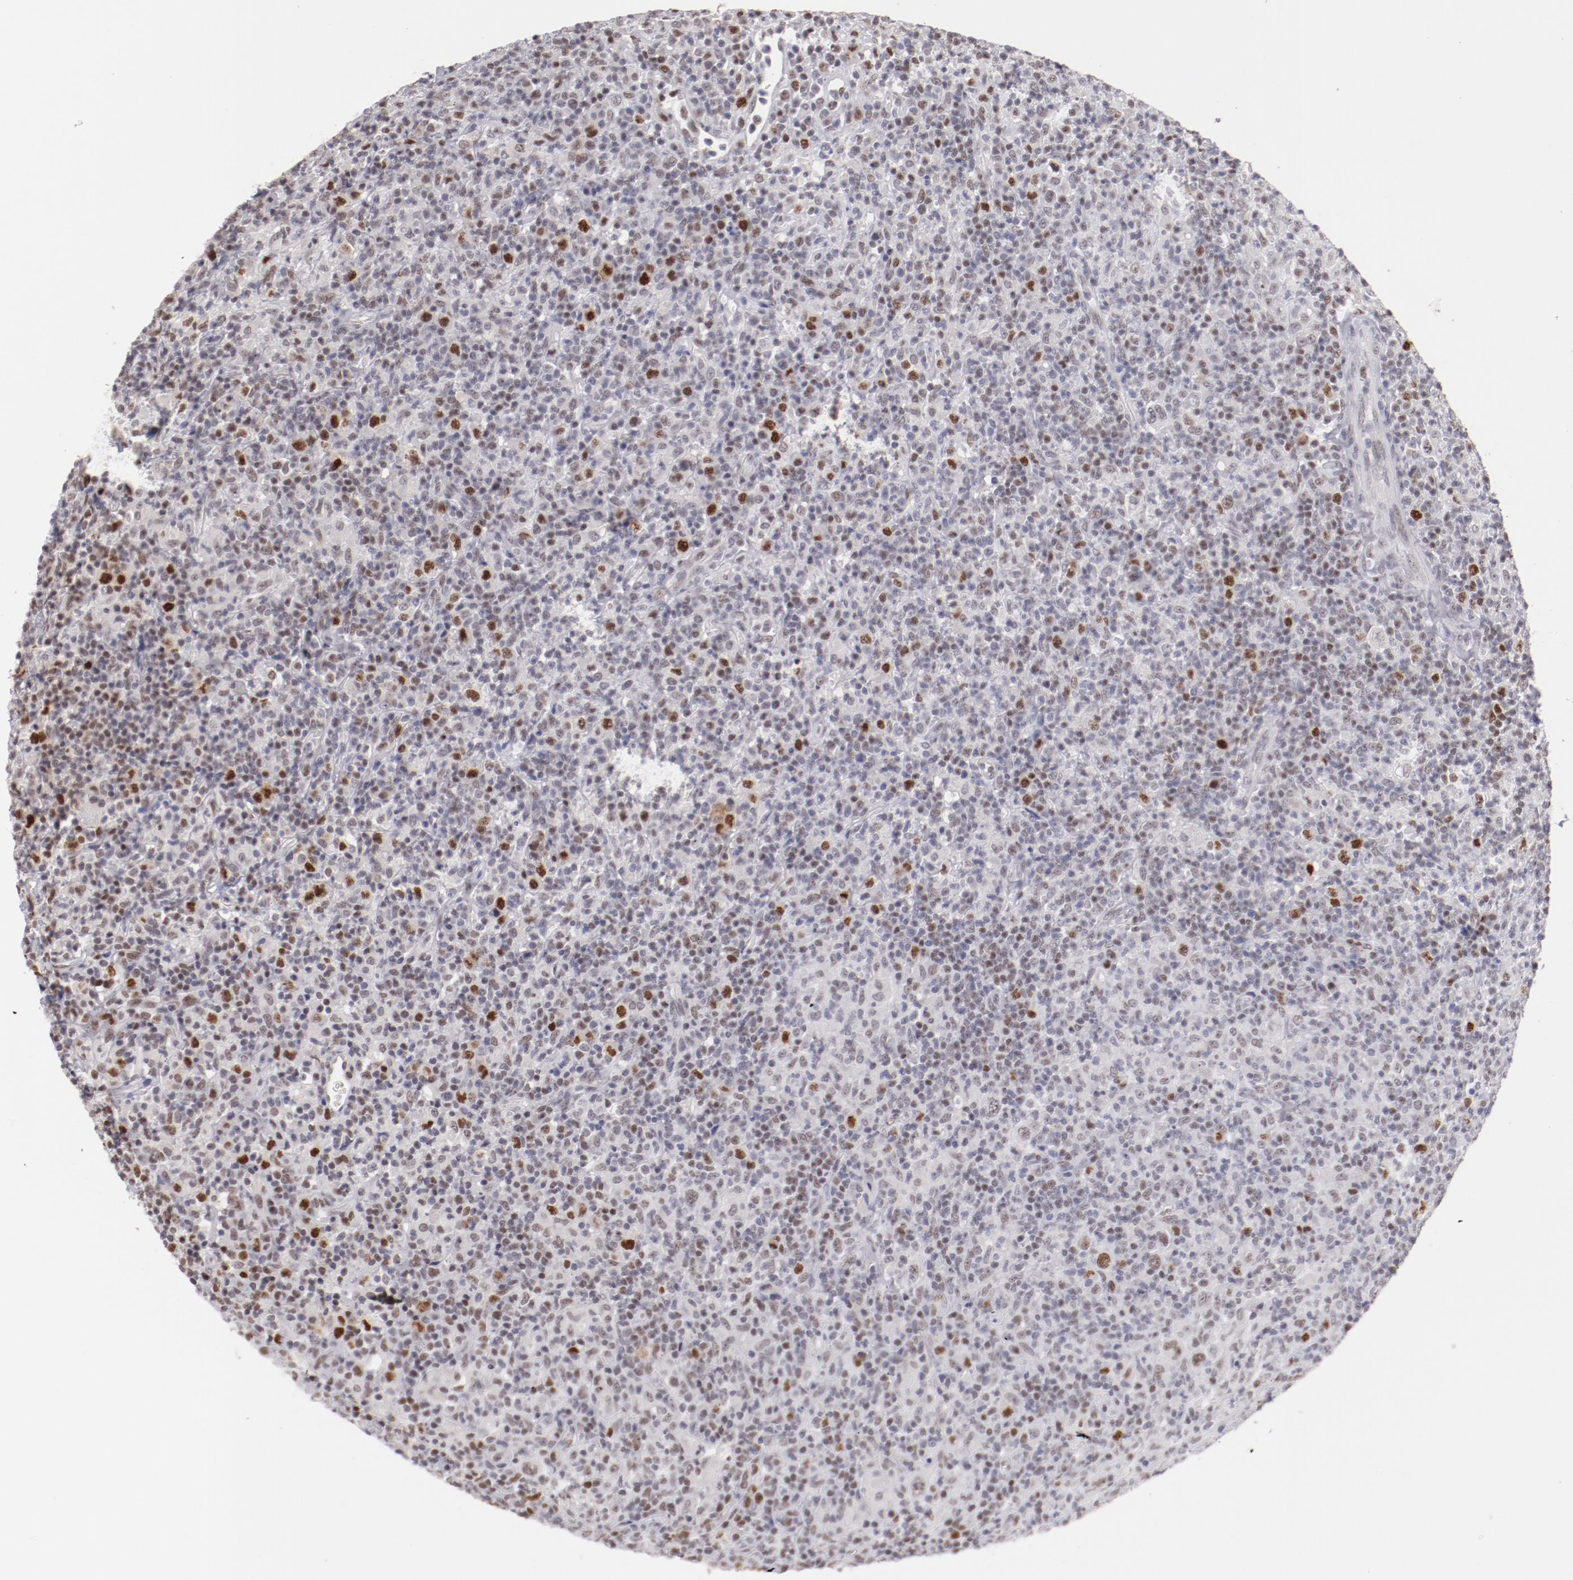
{"staining": {"intensity": "strong", "quantity": "<25%", "location": "nuclear"}, "tissue": "lymphoma", "cell_type": "Tumor cells", "image_type": "cancer", "snomed": [{"axis": "morphology", "description": "Hodgkin's disease, NOS"}, {"axis": "topography", "description": "Lymph node"}], "caption": "High-magnification brightfield microscopy of Hodgkin's disease stained with DAB (brown) and counterstained with hematoxylin (blue). tumor cells exhibit strong nuclear expression is seen in about<25% of cells. Immunohistochemistry (ihc) stains the protein of interest in brown and the nuclei are stained blue.", "gene": "TFAP4", "patient": {"sex": "male", "age": 65}}